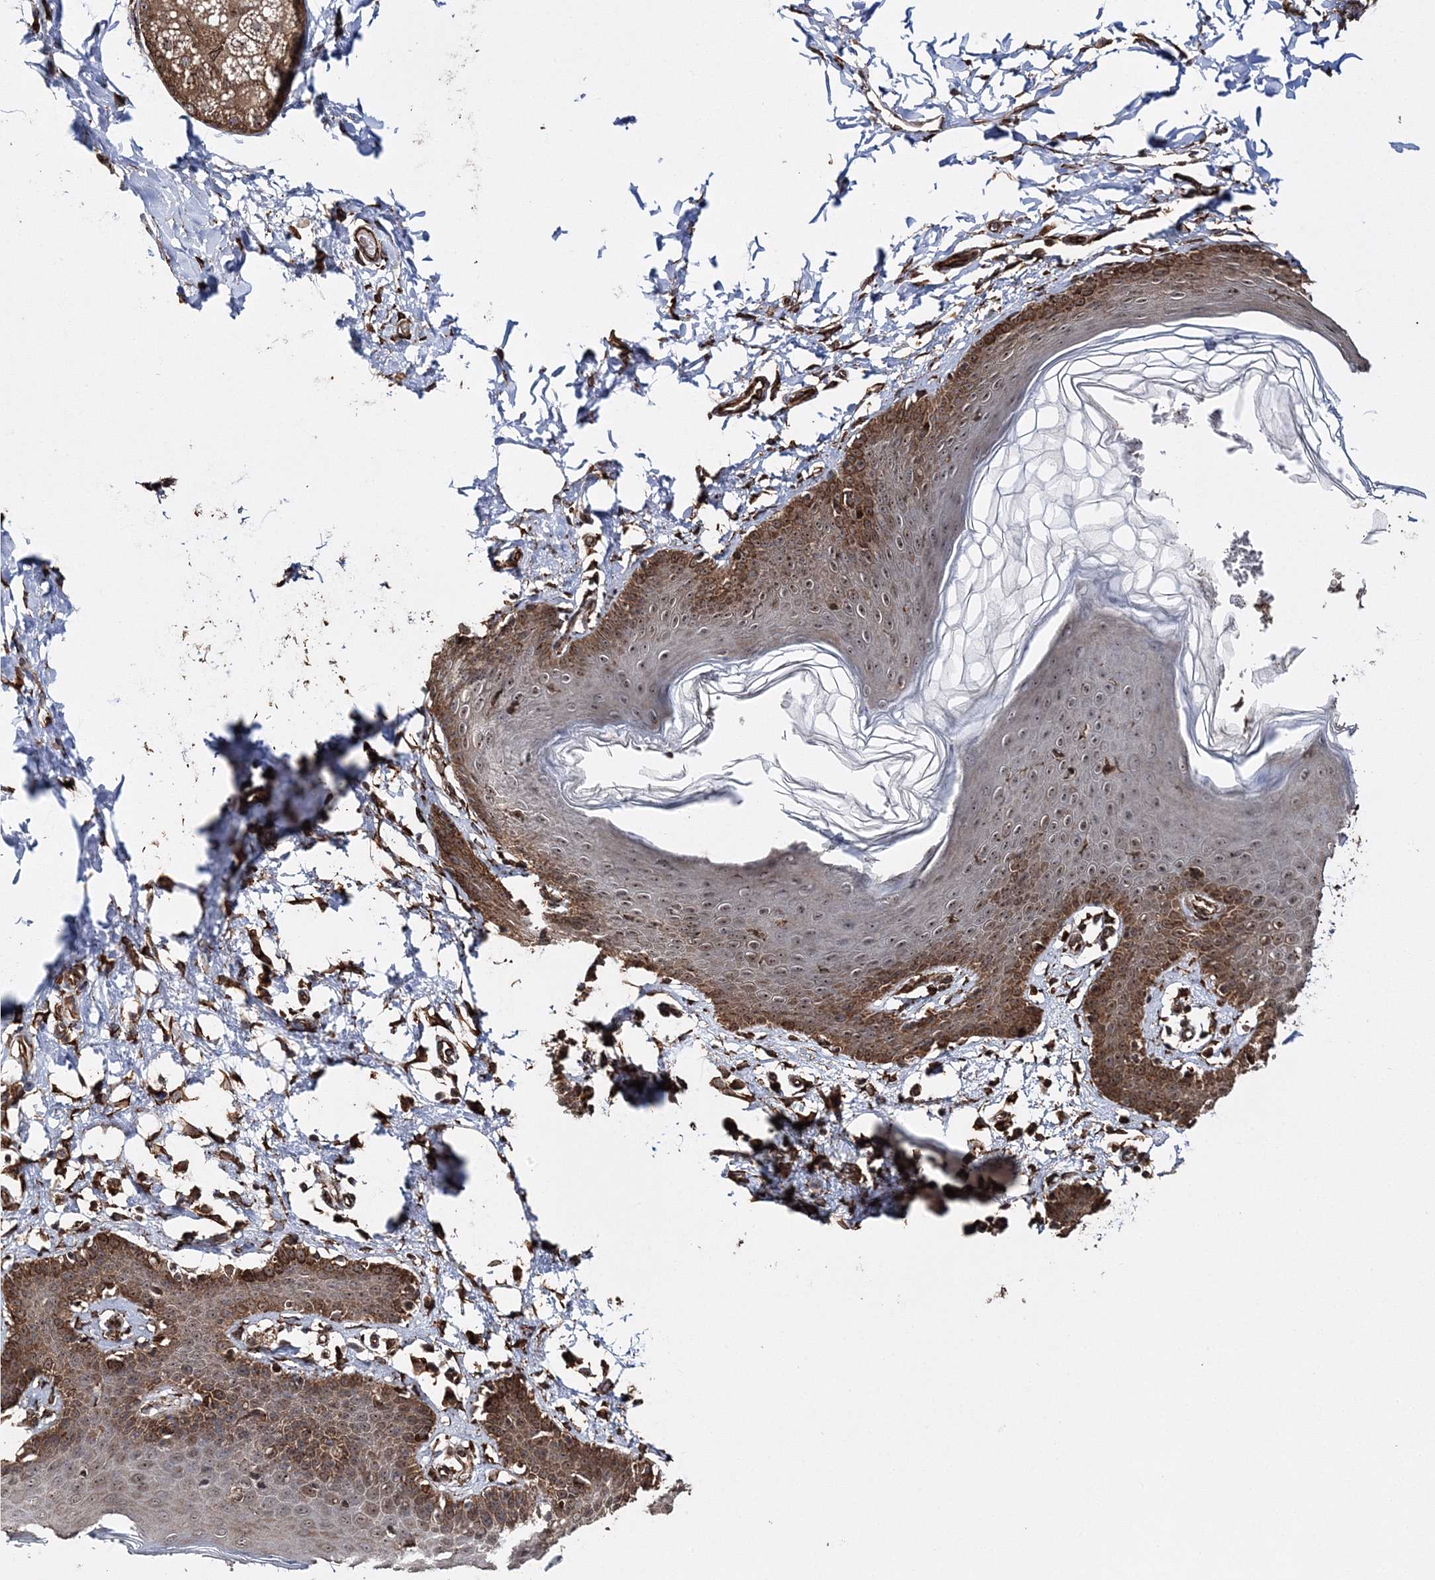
{"staining": {"intensity": "moderate", "quantity": ">75%", "location": "cytoplasmic/membranous,nuclear"}, "tissue": "skin", "cell_type": "Epidermal cells", "image_type": "normal", "snomed": [{"axis": "morphology", "description": "Normal tissue, NOS"}, {"axis": "topography", "description": "Vulva"}], "caption": "IHC staining of normal skin, which shows medium levels of moderate cytoplasmic/membranous,nuclear staining in approximately >75% of epidermal cells indicating moderate cytoplasmic/membranous,nuclear protein positivity. The staining was performed using DAB (3,3'-diaminobenzidine) (brown) for protein detection and nuclei were counterstained in hematoxylin (blue).", "gene": "SCRN3", "patient": {"sex": "female", "age": 66}}